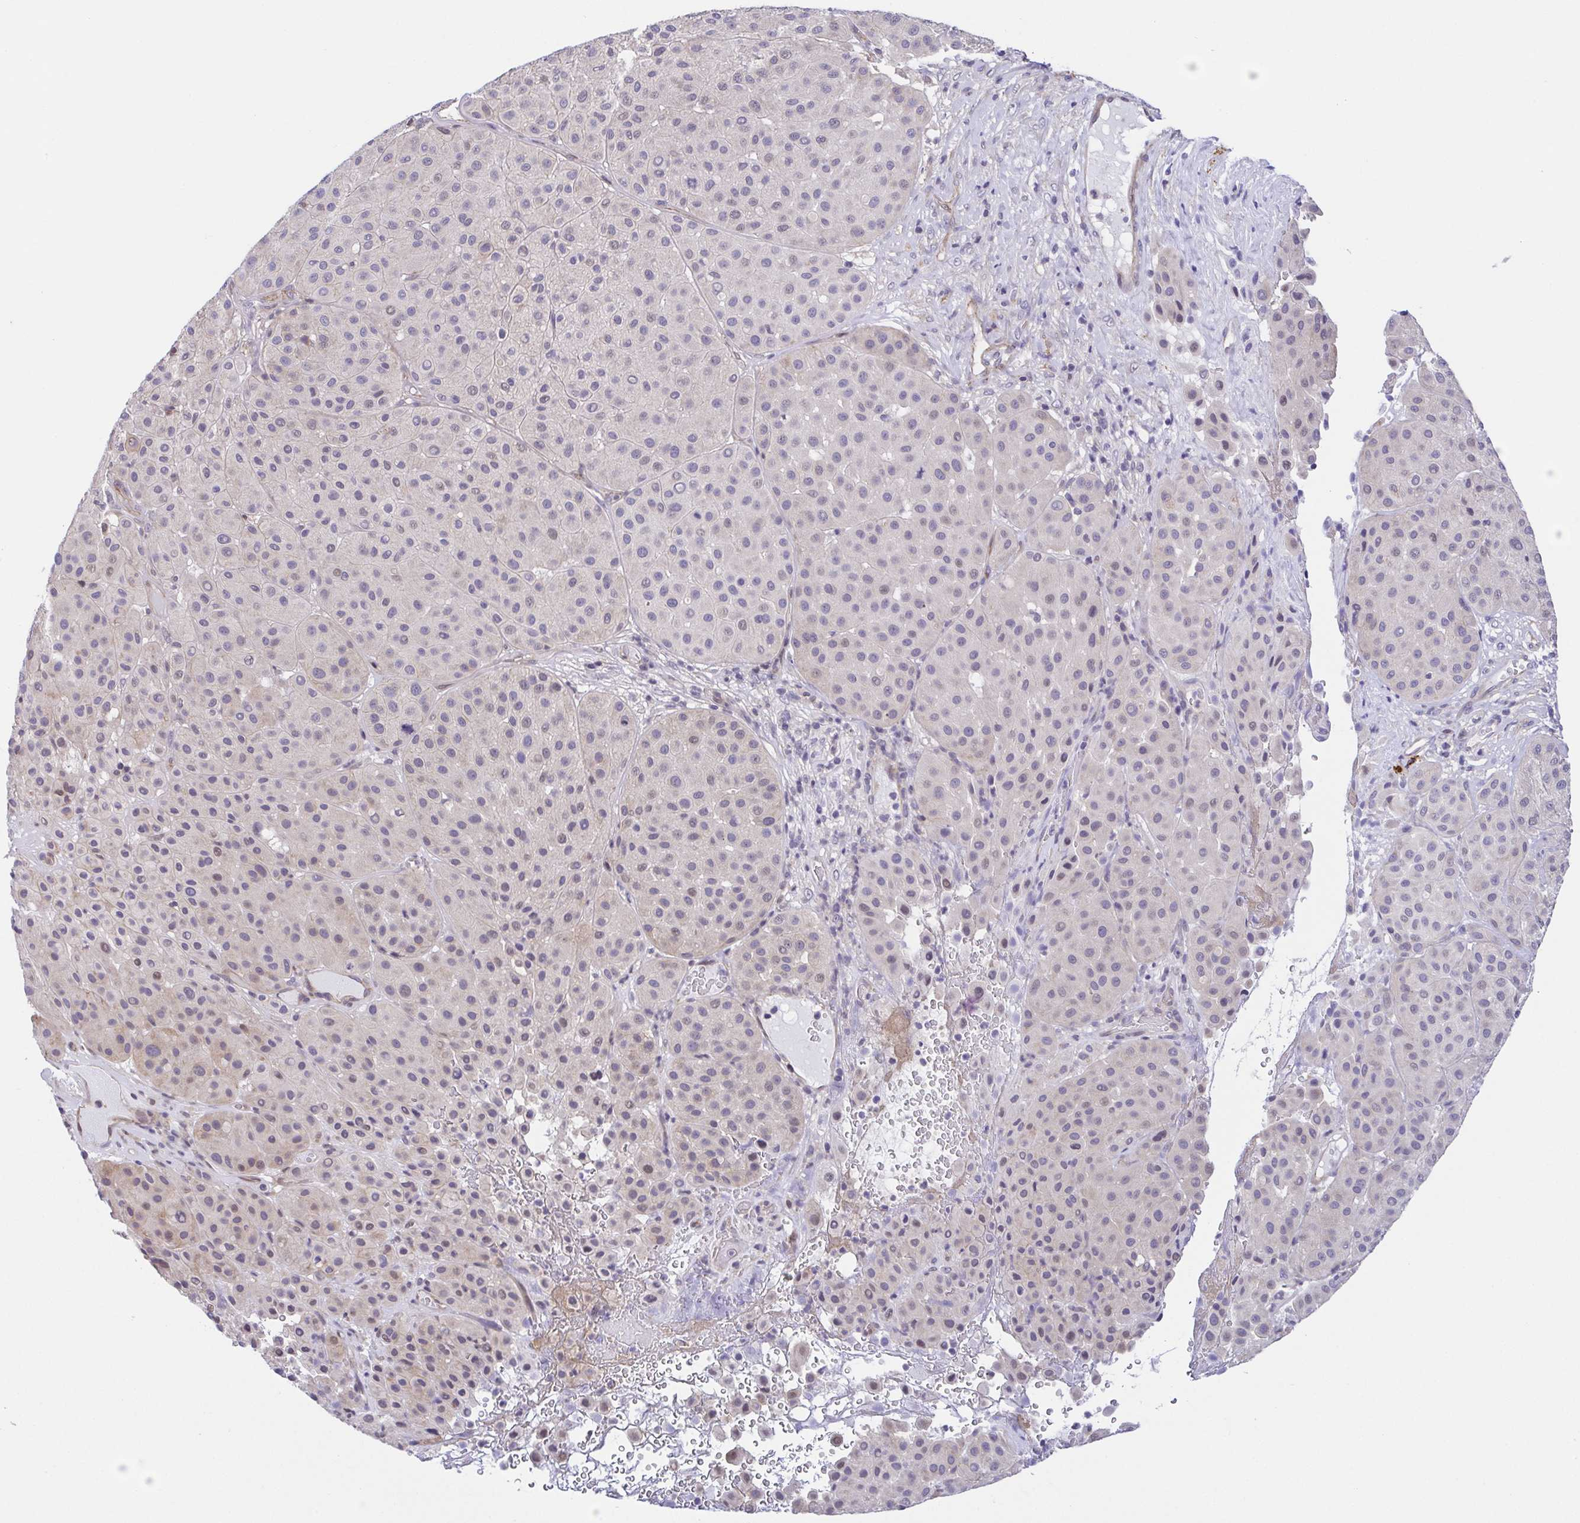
{"staining": {"intensity": "negative", "quantity": "none", "location": "none"}, "tissue": "melanoma", "cell_type": "Tumor cells", "image_type": "cancer", "snomed": [{"axis": "morphology", "description": "Malignant melanoma, Metastatic site"}, {"axis": "topography", "description": "Smooth muscle"}], "caption": "Tumor cells are negative for protein expression in human melanoma.", "gene": "PREPL", "patient": {"sex": "male", "age": 41}}